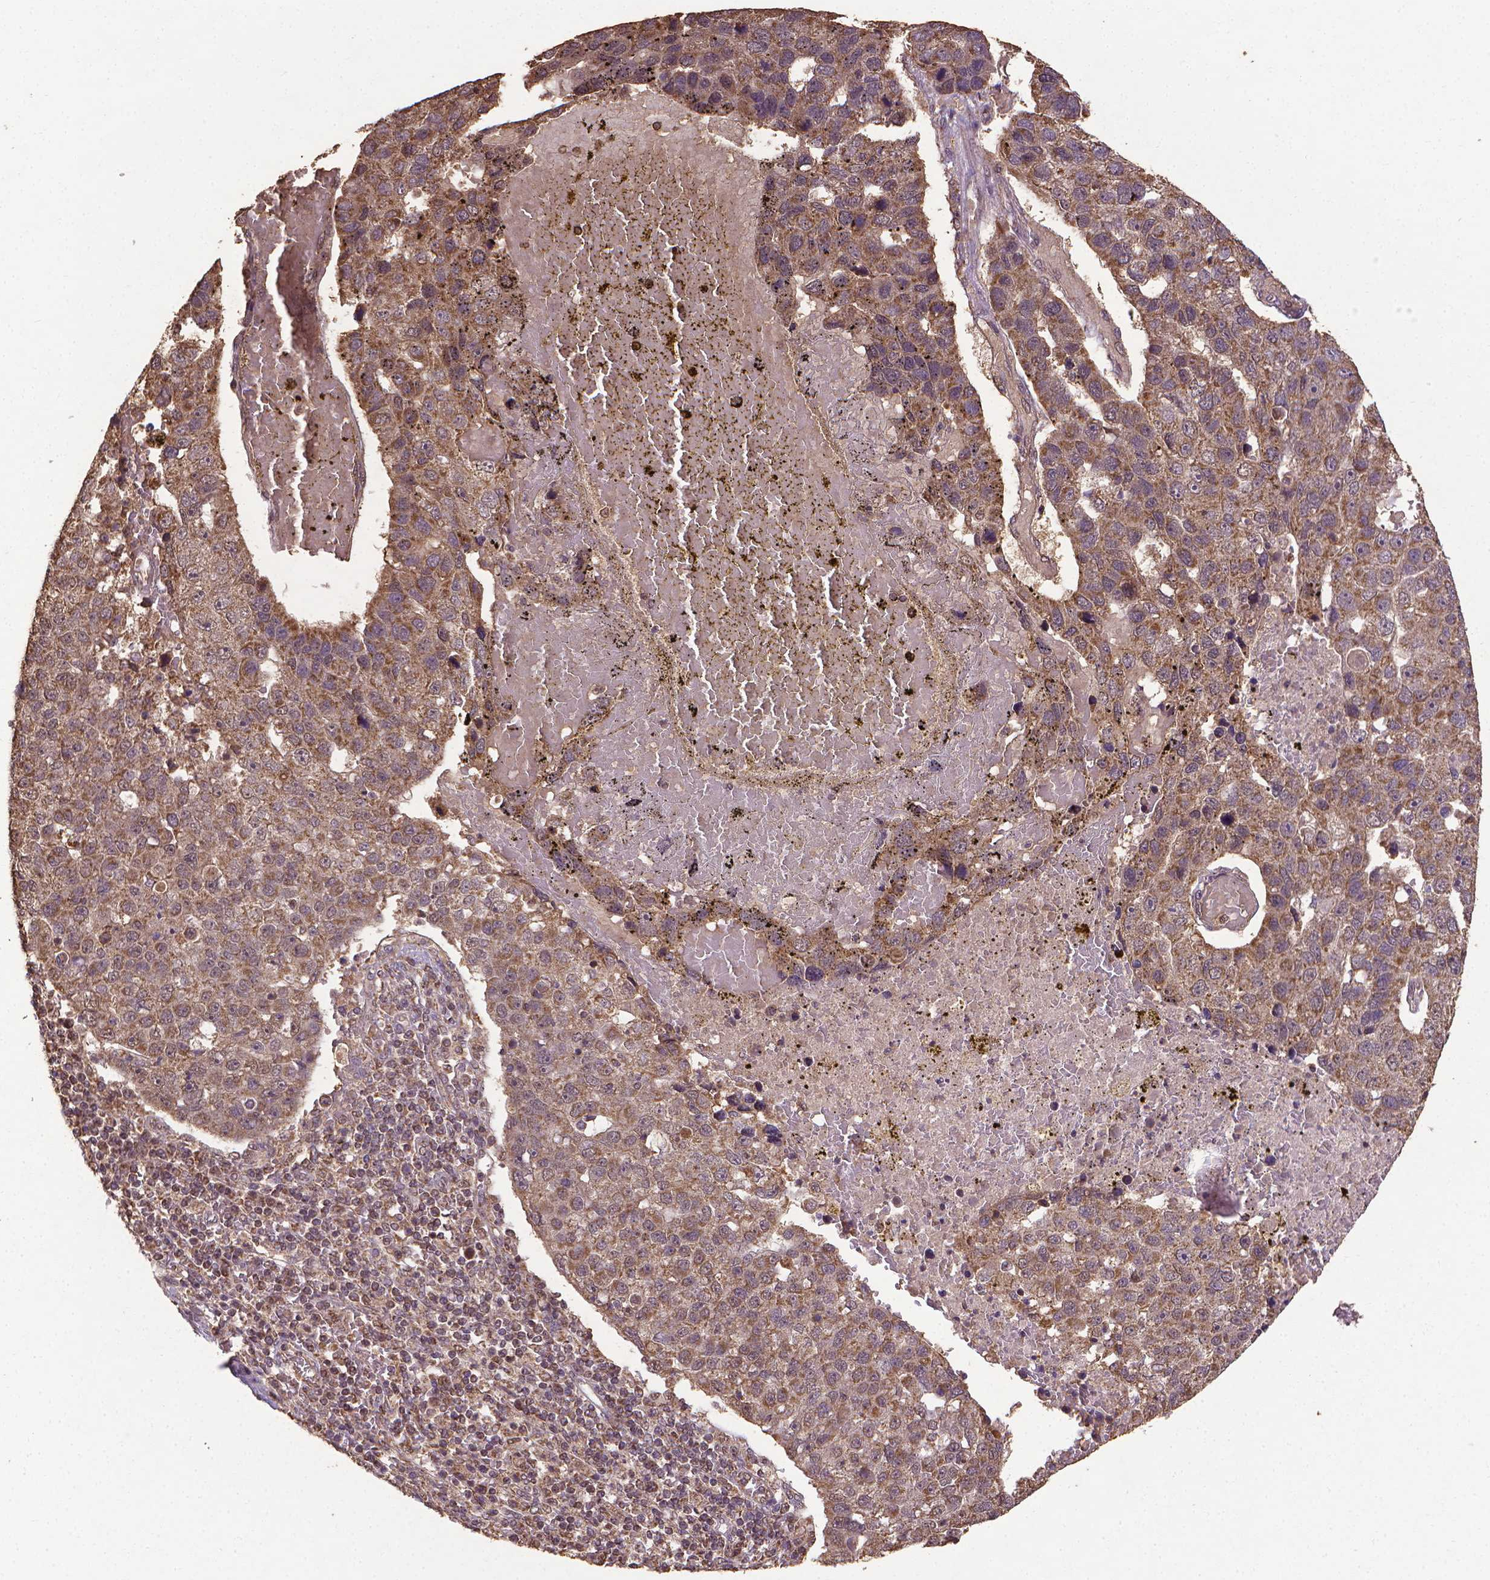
{"staining": {"intensity": "moderate", "quantity": ">75%", "location": "cytoplasmic/membranous"}, "tissue": "pancreatic cancer", "cell_type": "Tumor cells", "image_type": "cancer", "snomed": [{"axis": "morphology", "description": "Adenocarcinoma, NOS"}, {"axis": "topography", "description": "Pancreas"}], "caption": "Tumor cells display moderate cytoplasmic/membranous expression in about >75% of cells in pancreatic cancer (adenocarcinoma).", "gene": "DCAF1", "patient": {"sex": "female", "age": 61}}